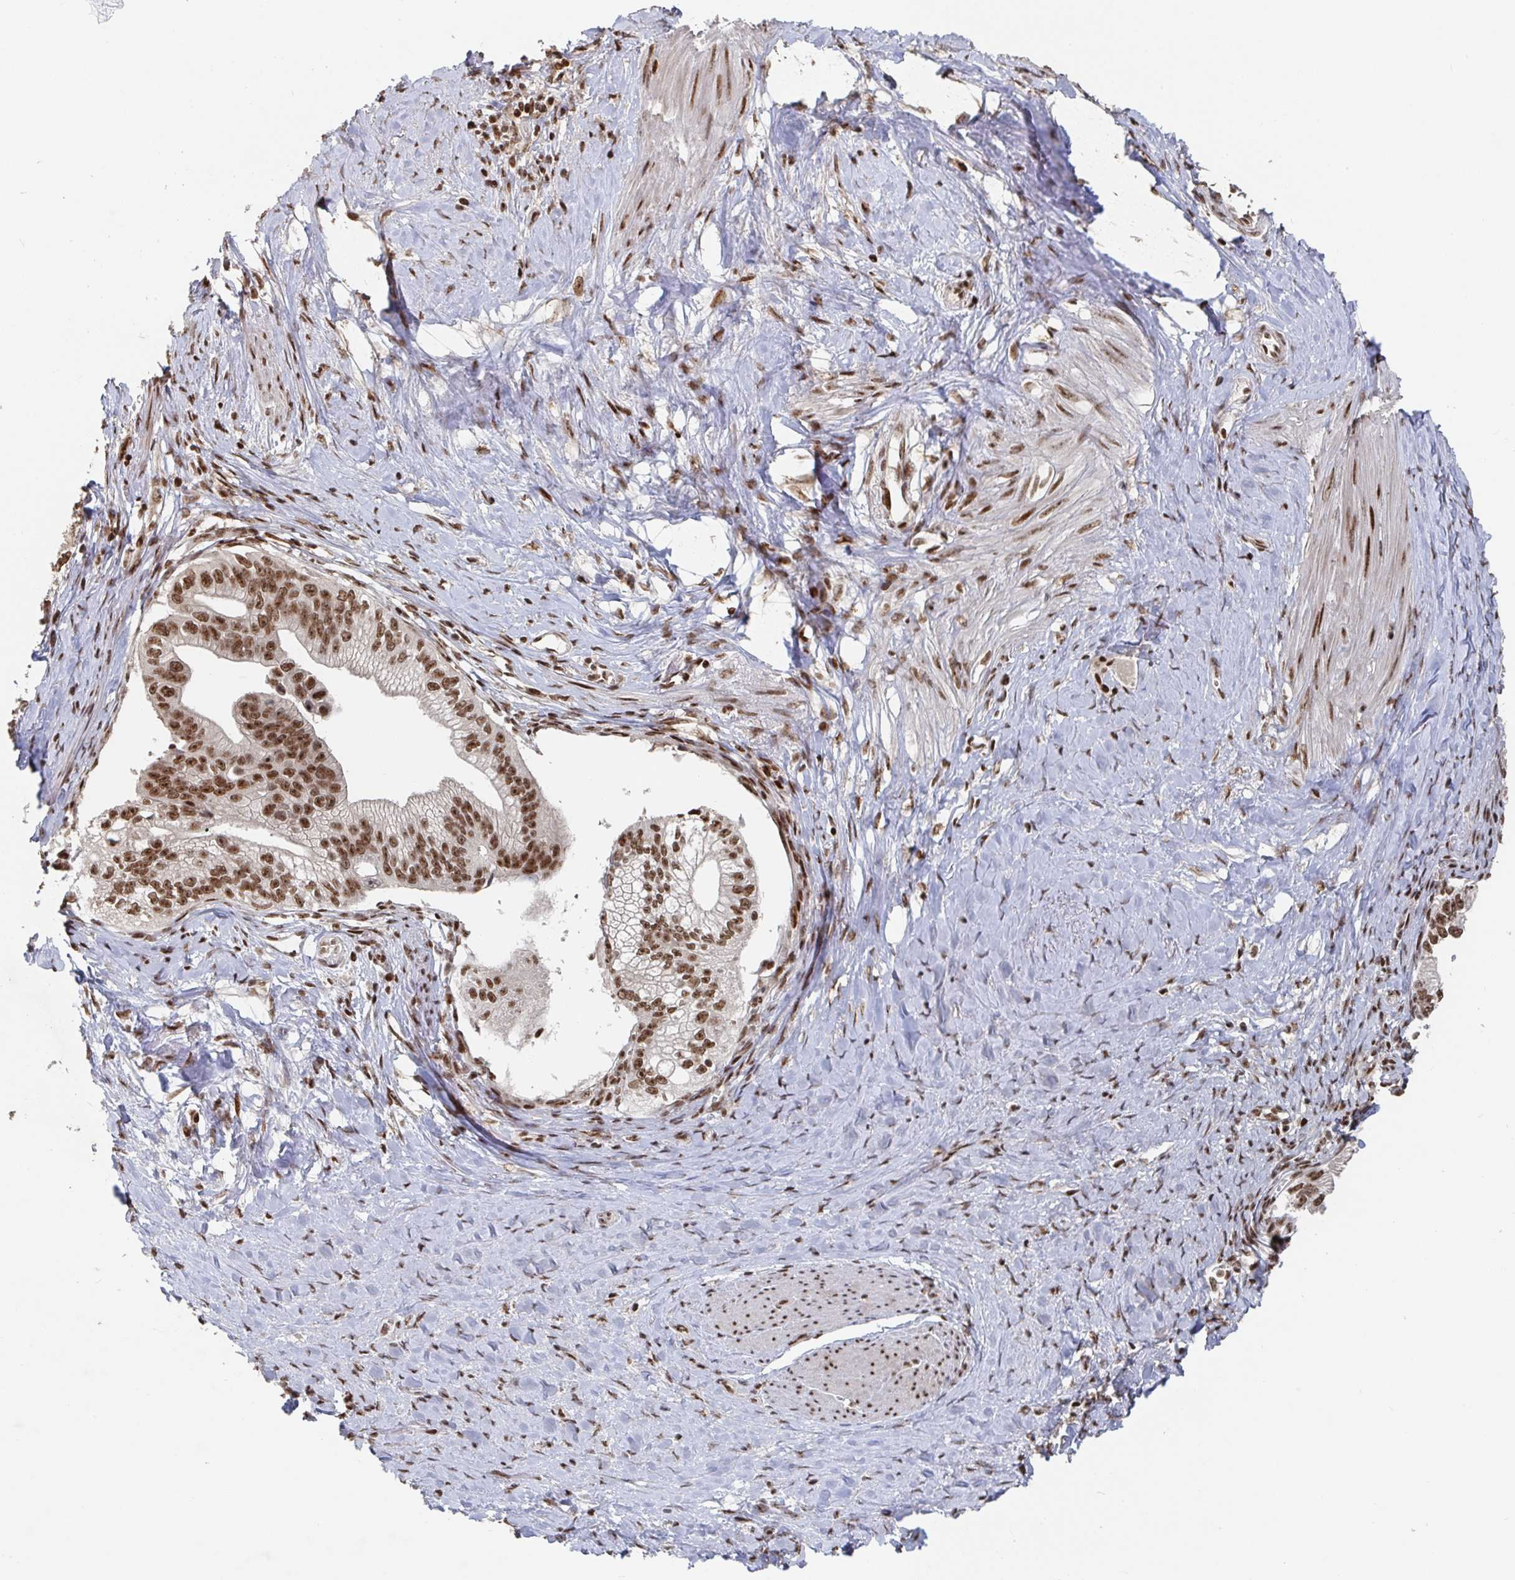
{"staining": {"intensity": "moderate", "quantity": ">75%", "location": "nuclear"}, "tissue": "pancreatic cancer", "cell_type": "Tumor cells", "image_type": "cancer", "snomed": [{"axis": "morphology", "description": "Adenocarcinoma, NOS"}, {"axis": "topography", "description": "Pancreas"}], "caption": "Moderate nuclear expression for a protein is seen in approximately >75% of tumor cells of pancreatic adenocarcinoma using immunohistochemistry.", "gene": "ZDHHC12", "patient": {"sex": "male", "age": 70}}